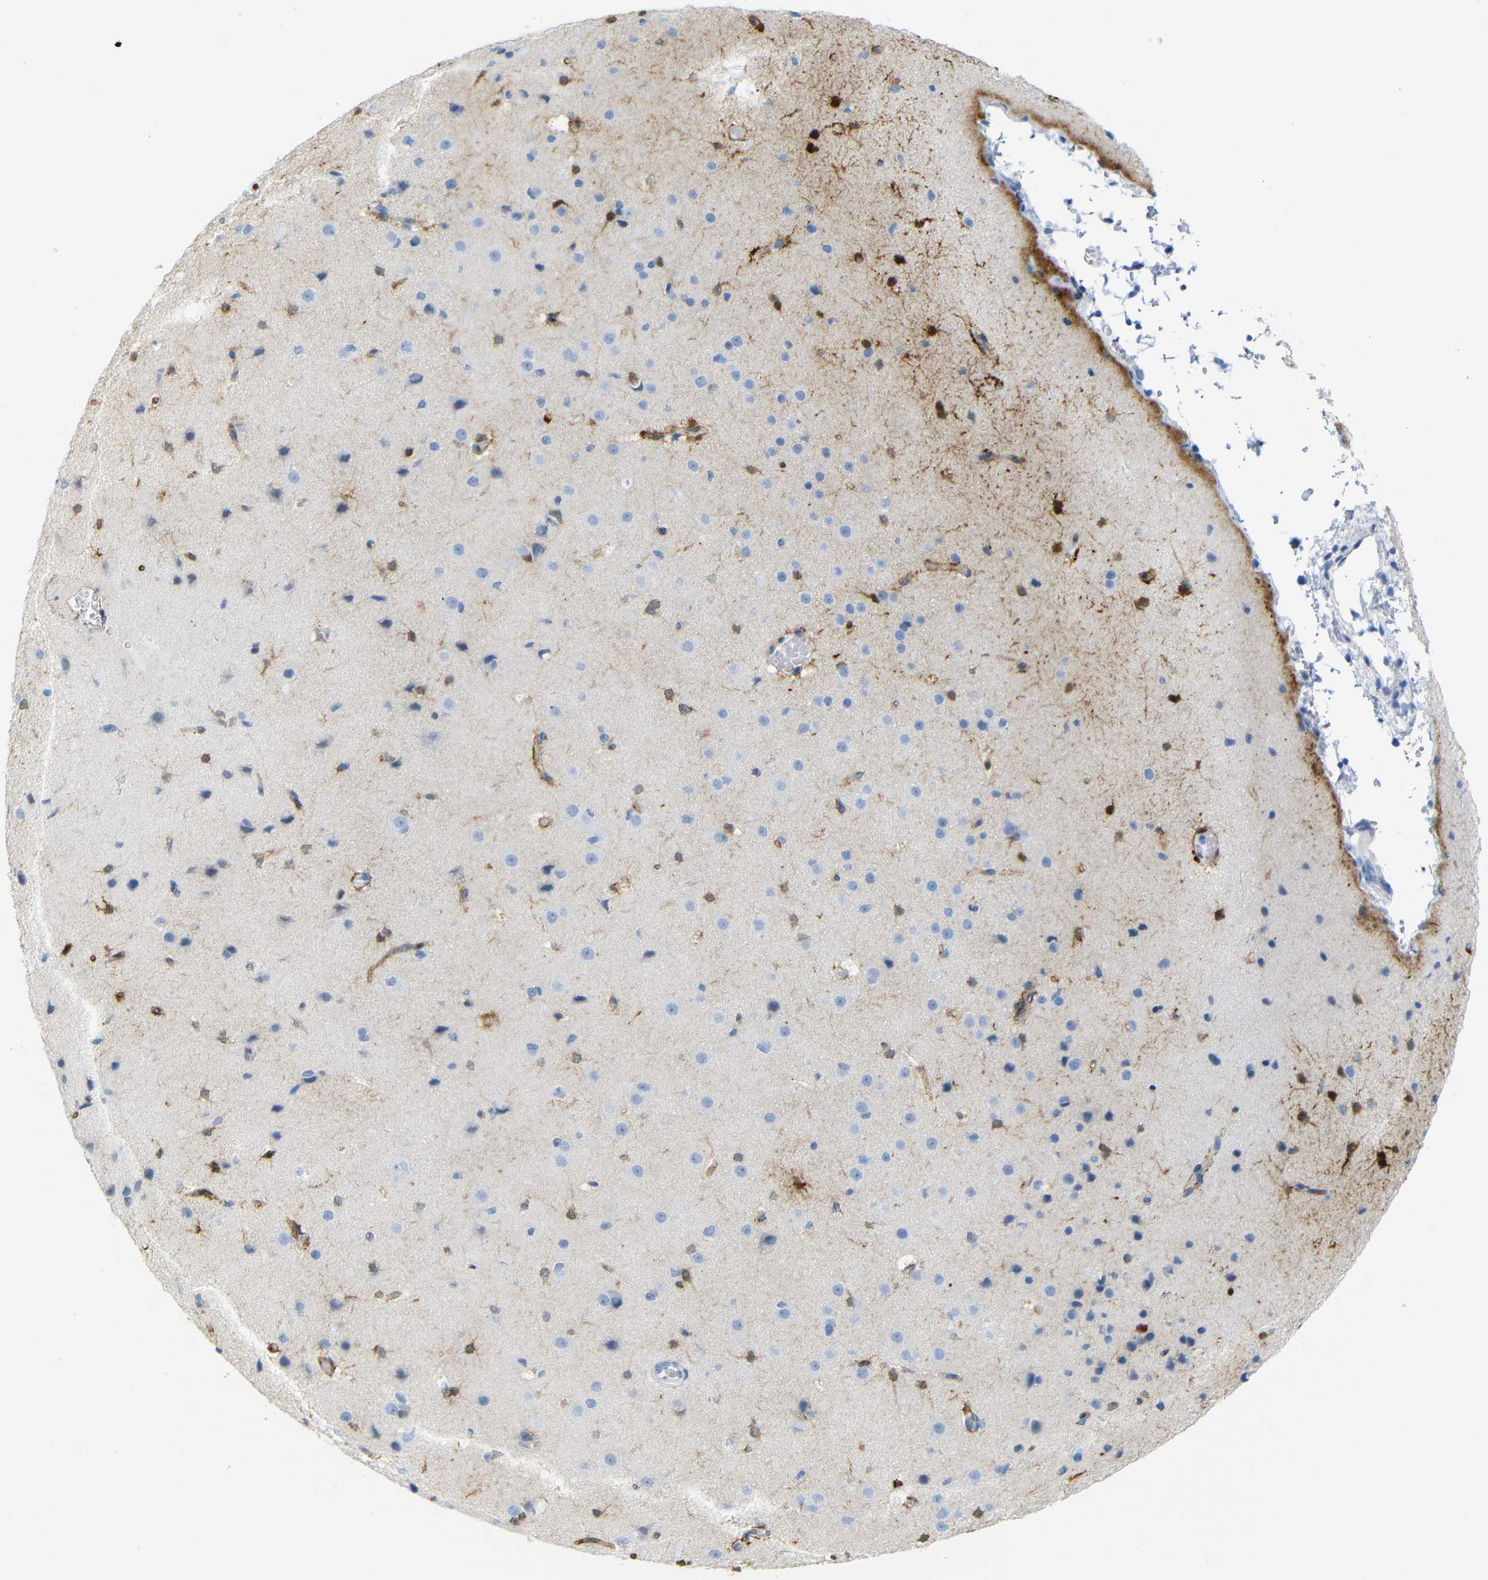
{"staining": {"intensity": "moderate", "quantity": ">75%", "location": "cytoplasmic/membranous"}, "tissue": "cerebral cortex", "cell_type": "Endothelial cells", "image_type": "normal", "snomed": [{"axis": "morphology", "description": "Normal tissue, NOS"}, {"axis": "morphology", "description": "Developmental malformation"}, {"axis": "topography", "description": "Cerebral cortex"}], "caption": "Immunohistochemistry (IHC) (DAB) staining of normal human cerebral cortex demonstrates moderate cytoplasmic/membranous protein expression in approximately >75% of endothelial cells.", "gene": "MT1A", "patient": {"sex": "female", "age": 30}}